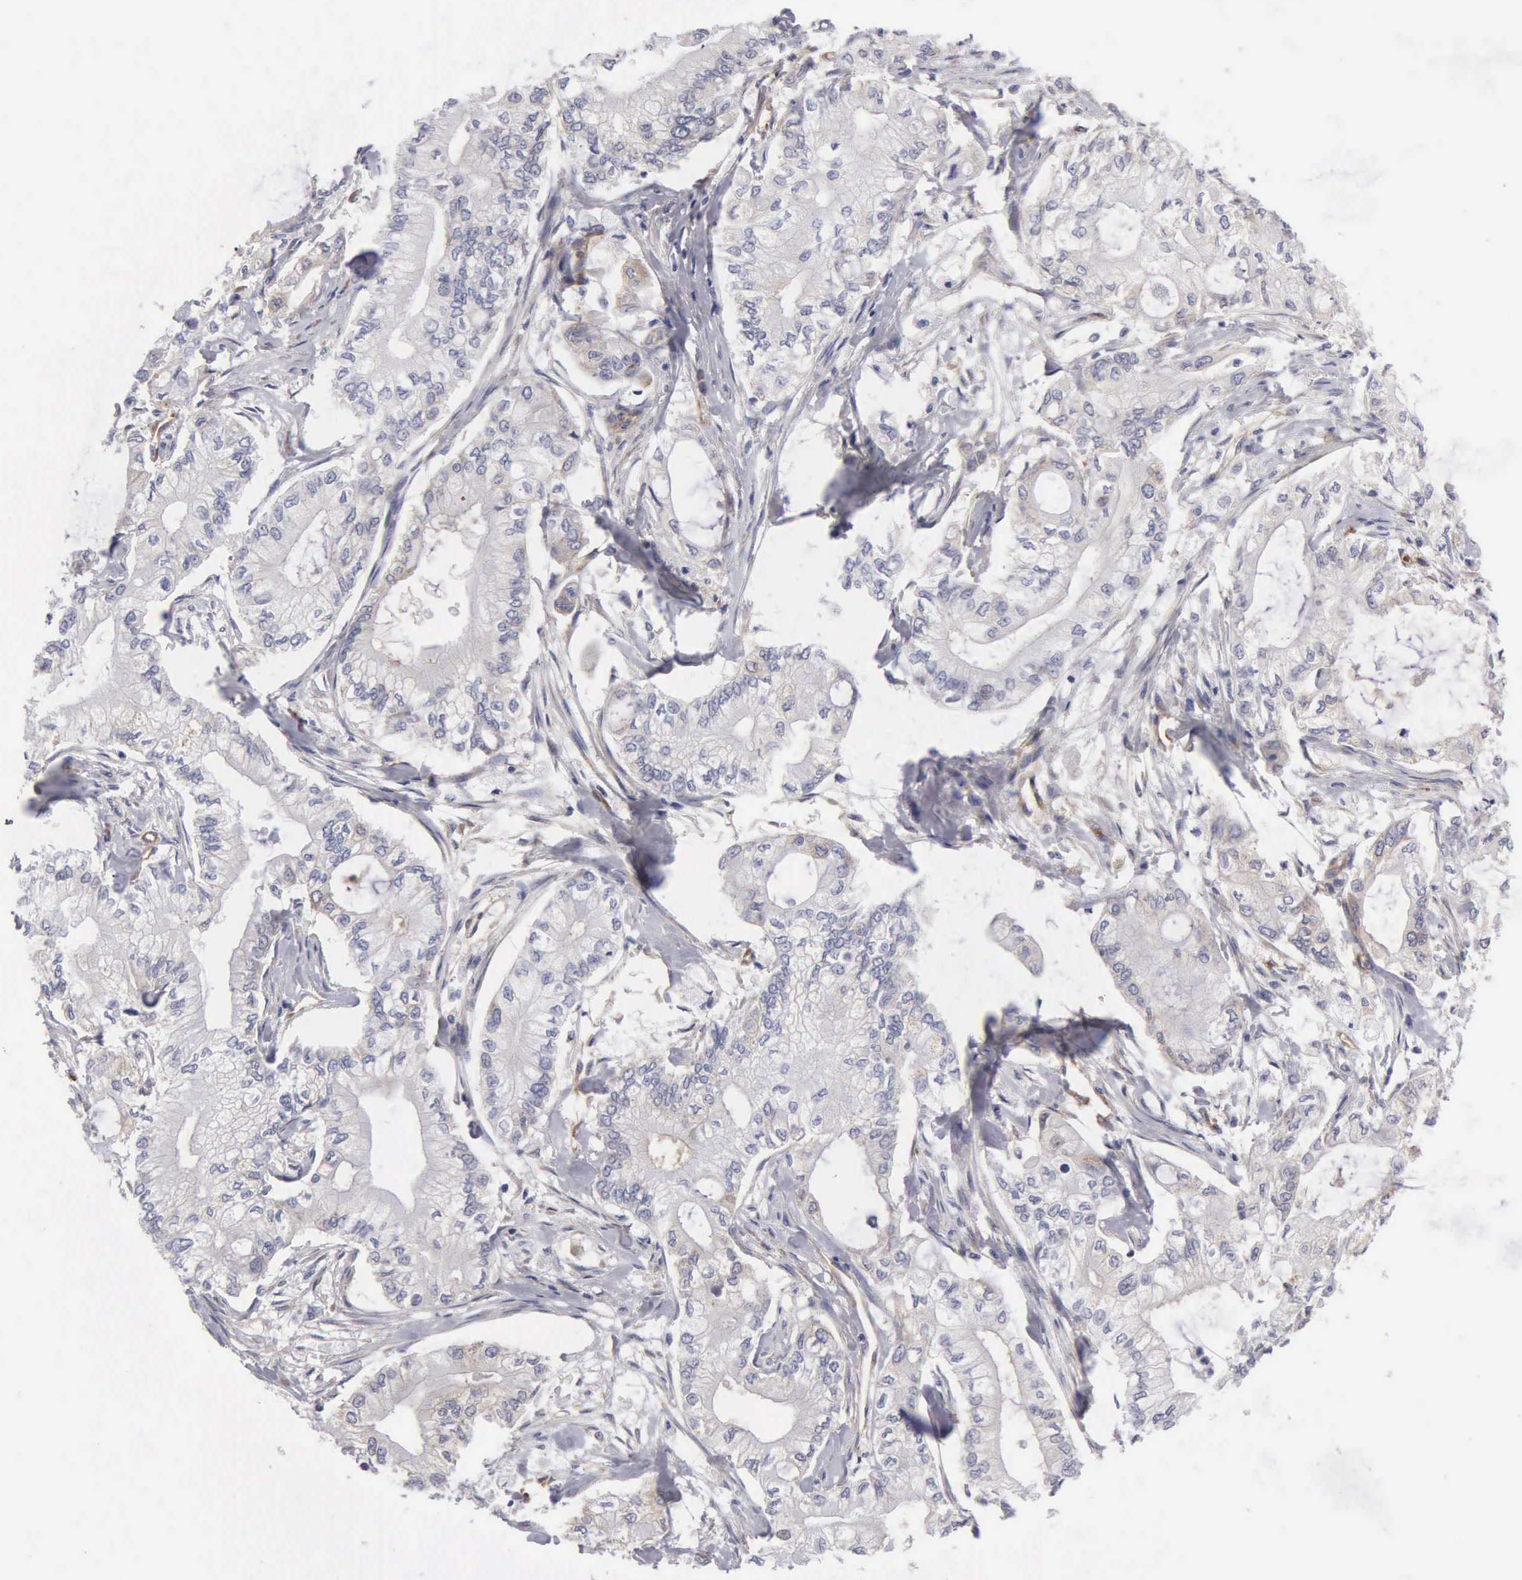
{"staining": {"intensity": "weak", "quantity": "<25%", "location": "cytoplasmic/membranous"}, "tissue": "pancreatic cancer", "cell_type": "Tumor cells", "image_type": "cancer", "snomed": [{"axis": "morphology", "description": "Adenocarcinoma, NOS"}, {"axis": "topography", "description": "Pancreas"}], "caption": "Immunohistochemistry (IHC) of human pancreatic cancer demonstrates no expression in tumor cells.", "gene": "RDX", "patient": {"sex": "male", "age": 79}}